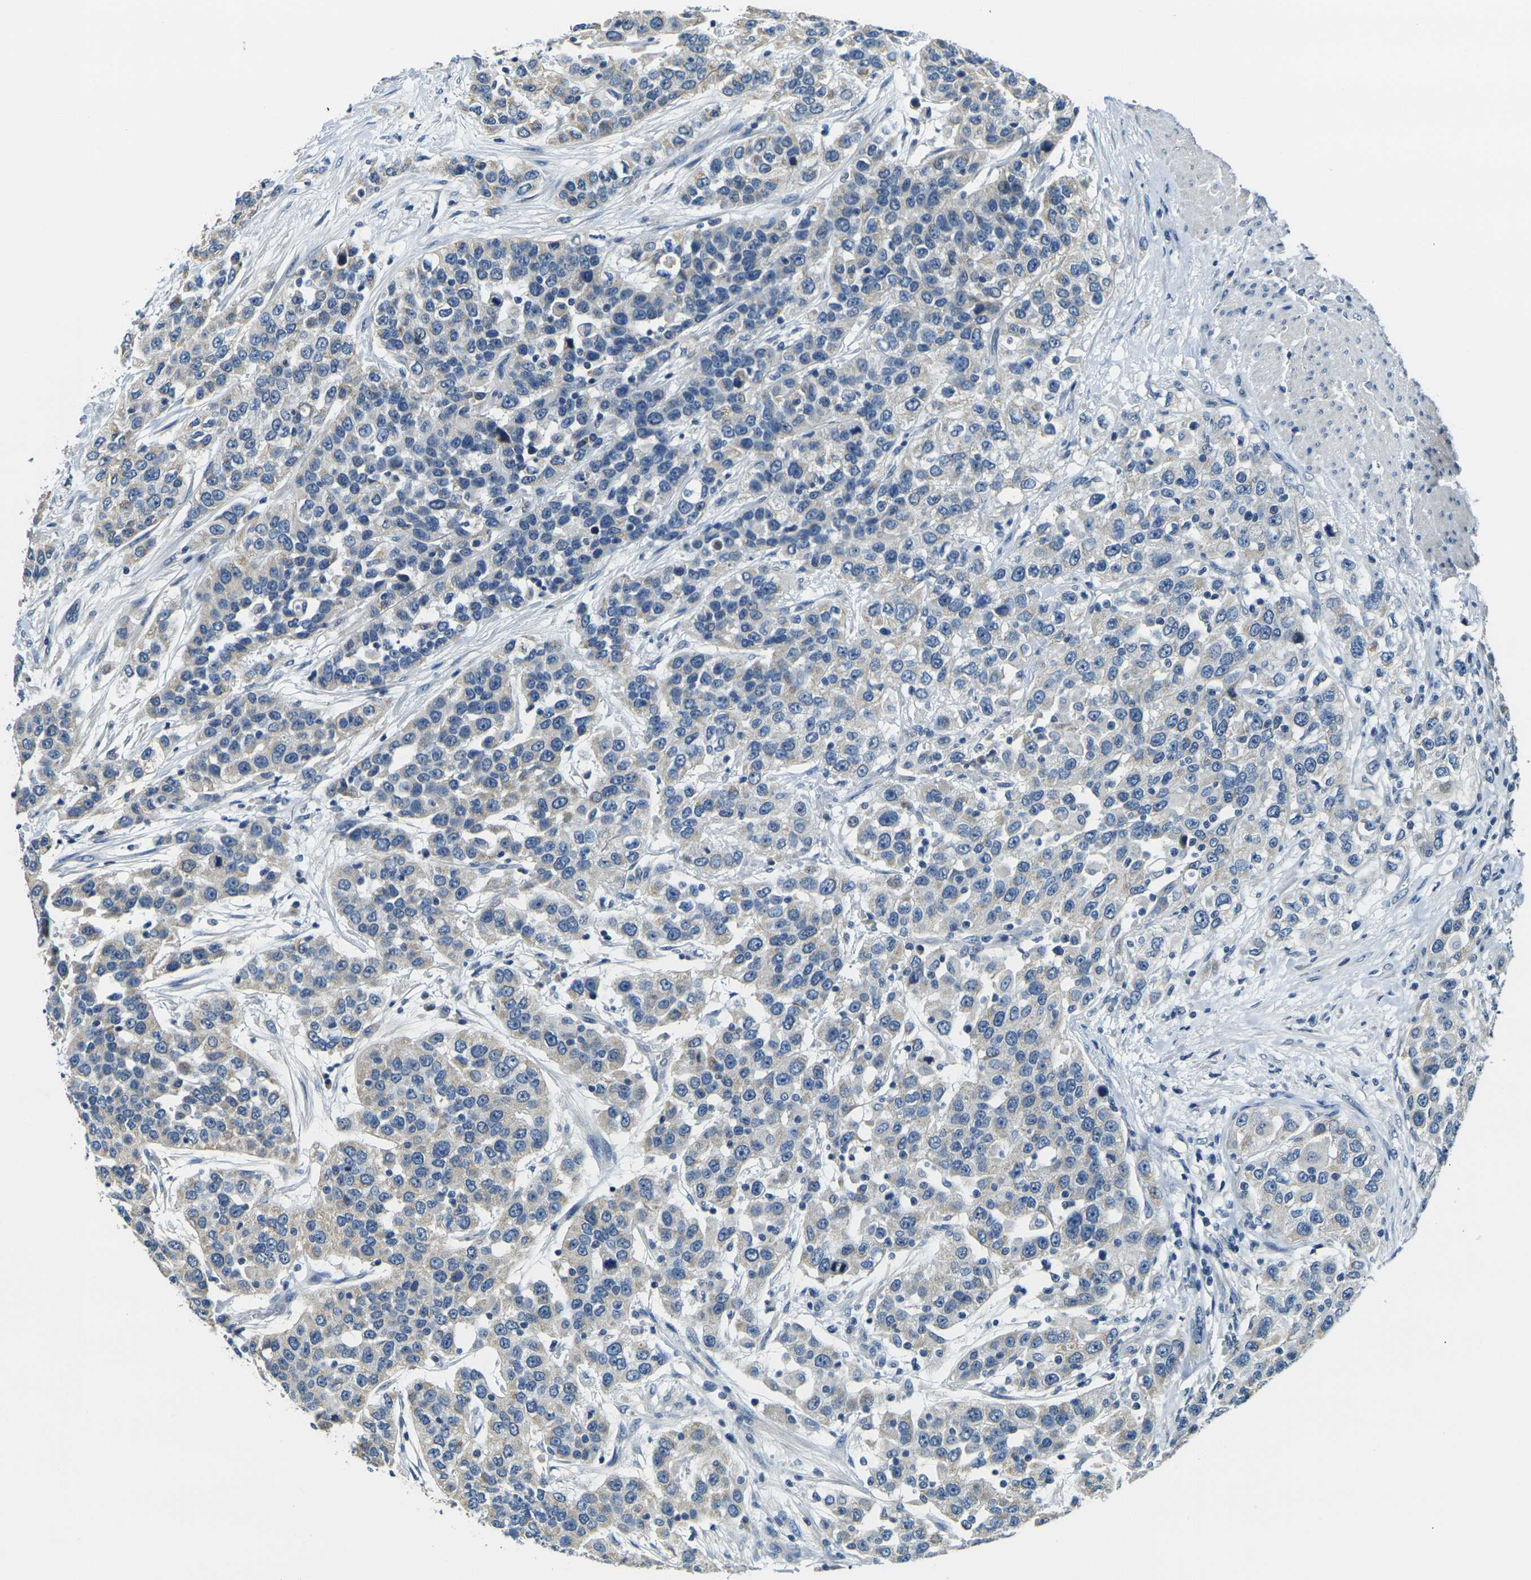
{"staining": {"intensity": "weak", "quantity": "<25%", "location": "cytoplasmic/membranous"}, "tissue": "urothelial cancer", "cell_type": "Tumor cells", "image_type": "cancer", "snomed": [{"axis": "morphology", "description": "Urothelial carcinoma, High grade"}, {"axis": "topography", "description": "Urinary bladder"}], "caption": "DAB (3,3'-diaminobenzidine) immunohistochemical staining of urothelial carcinoma (high-grade) exhibits no significant expression in tumor cells.", "gene": "SHISAL2B", "patient": {"sex": "female", "age": 80}}